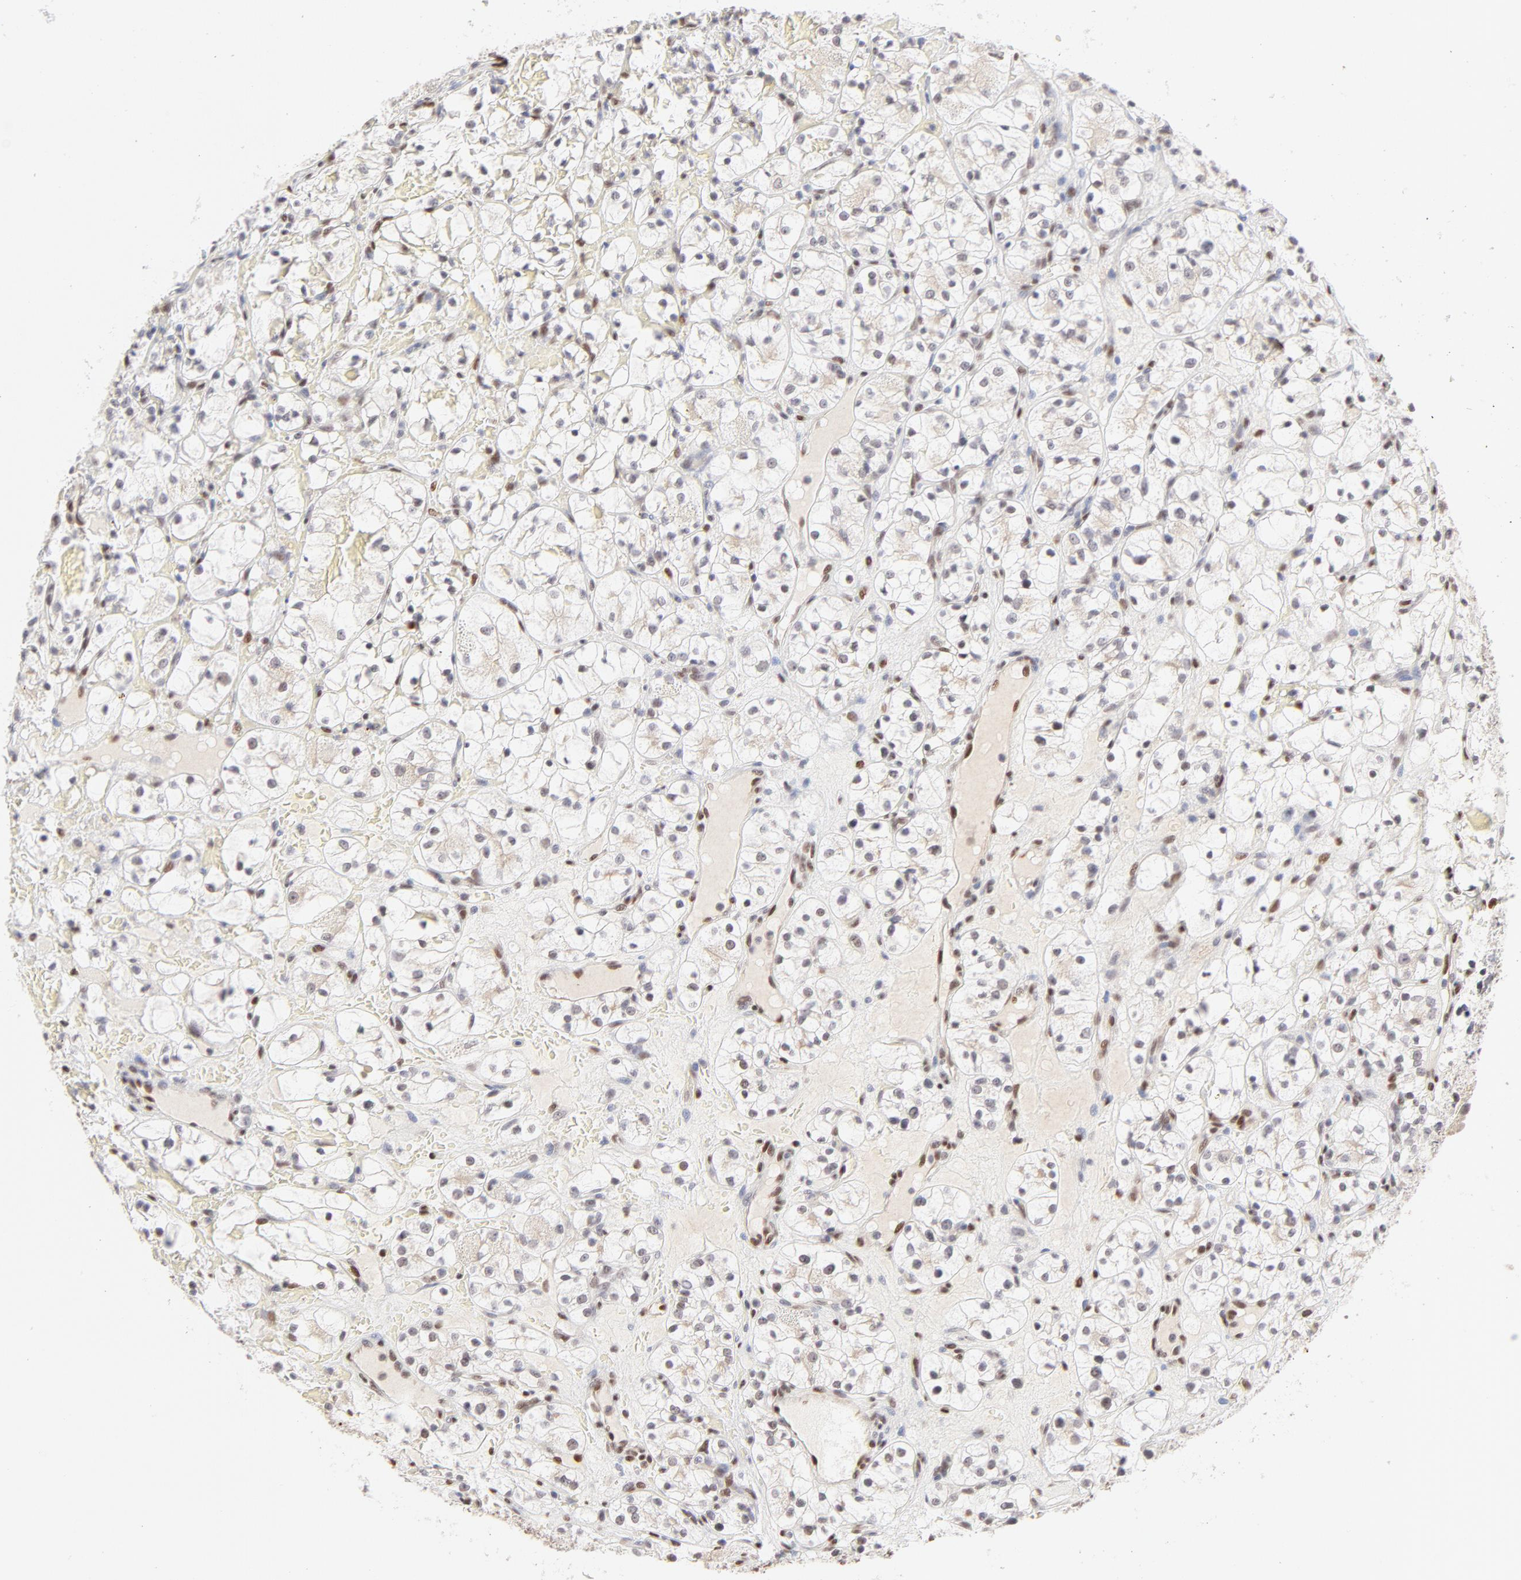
{"staining": {"intensity": "weak", "quantity": "<25%", "location": "nuclear"}, "tissue": "renal cancer", "cell_type": "Tumor cells", "image_type": "cancer", "snomed": [{"axis": "morphology", "description": "Adenocarcinoma, NOS"}, {"axis": "topography", "description": "Kidney"}], "caption": "This is an immunohistochemistry (IHC) photomicrograph of renal adenocarcinoma. There is no expression in tumor cells.", "gene": "PBX3", "patient": {"sex": "female", "age": 60}}